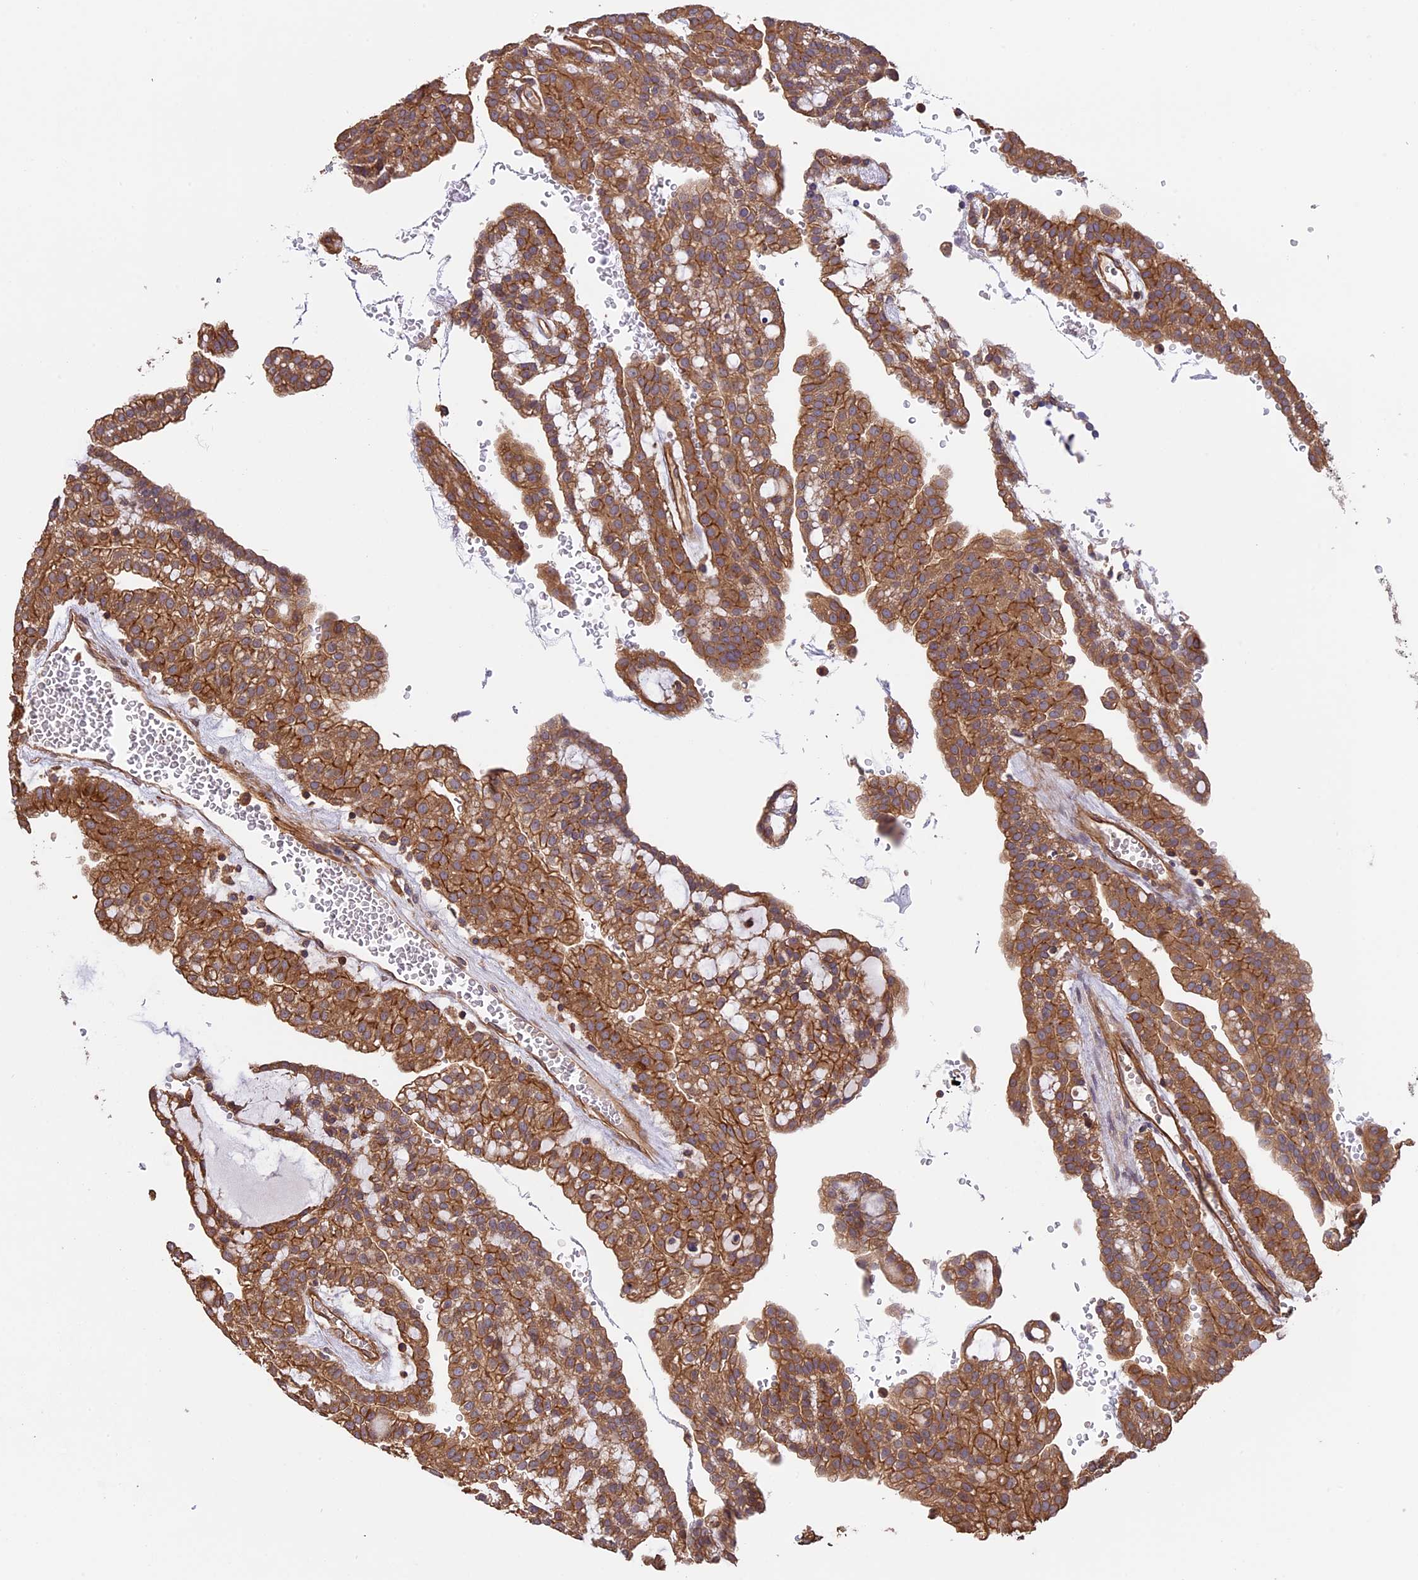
{"staining": {"intensity": "moderate", "quantity": ">75%", "location": "cytoplasmic/membranous"}, "tissue": "renal cancer", "cell_type": "Tumor cells", "image_type": "cancer", "snomed": [{"axis": "morphology", "description": "Adenocarcinoma, NOS"}, {"axis": "topography", "description": "Kidney"}], "caption": "Immunohistochemical staining of renal cancer displays moderate cytoplasmic/membranous protein positivity in about >75% of tumor cells.", "gene": "GAS8", "patient": {"sex": "male", "age": 63}}